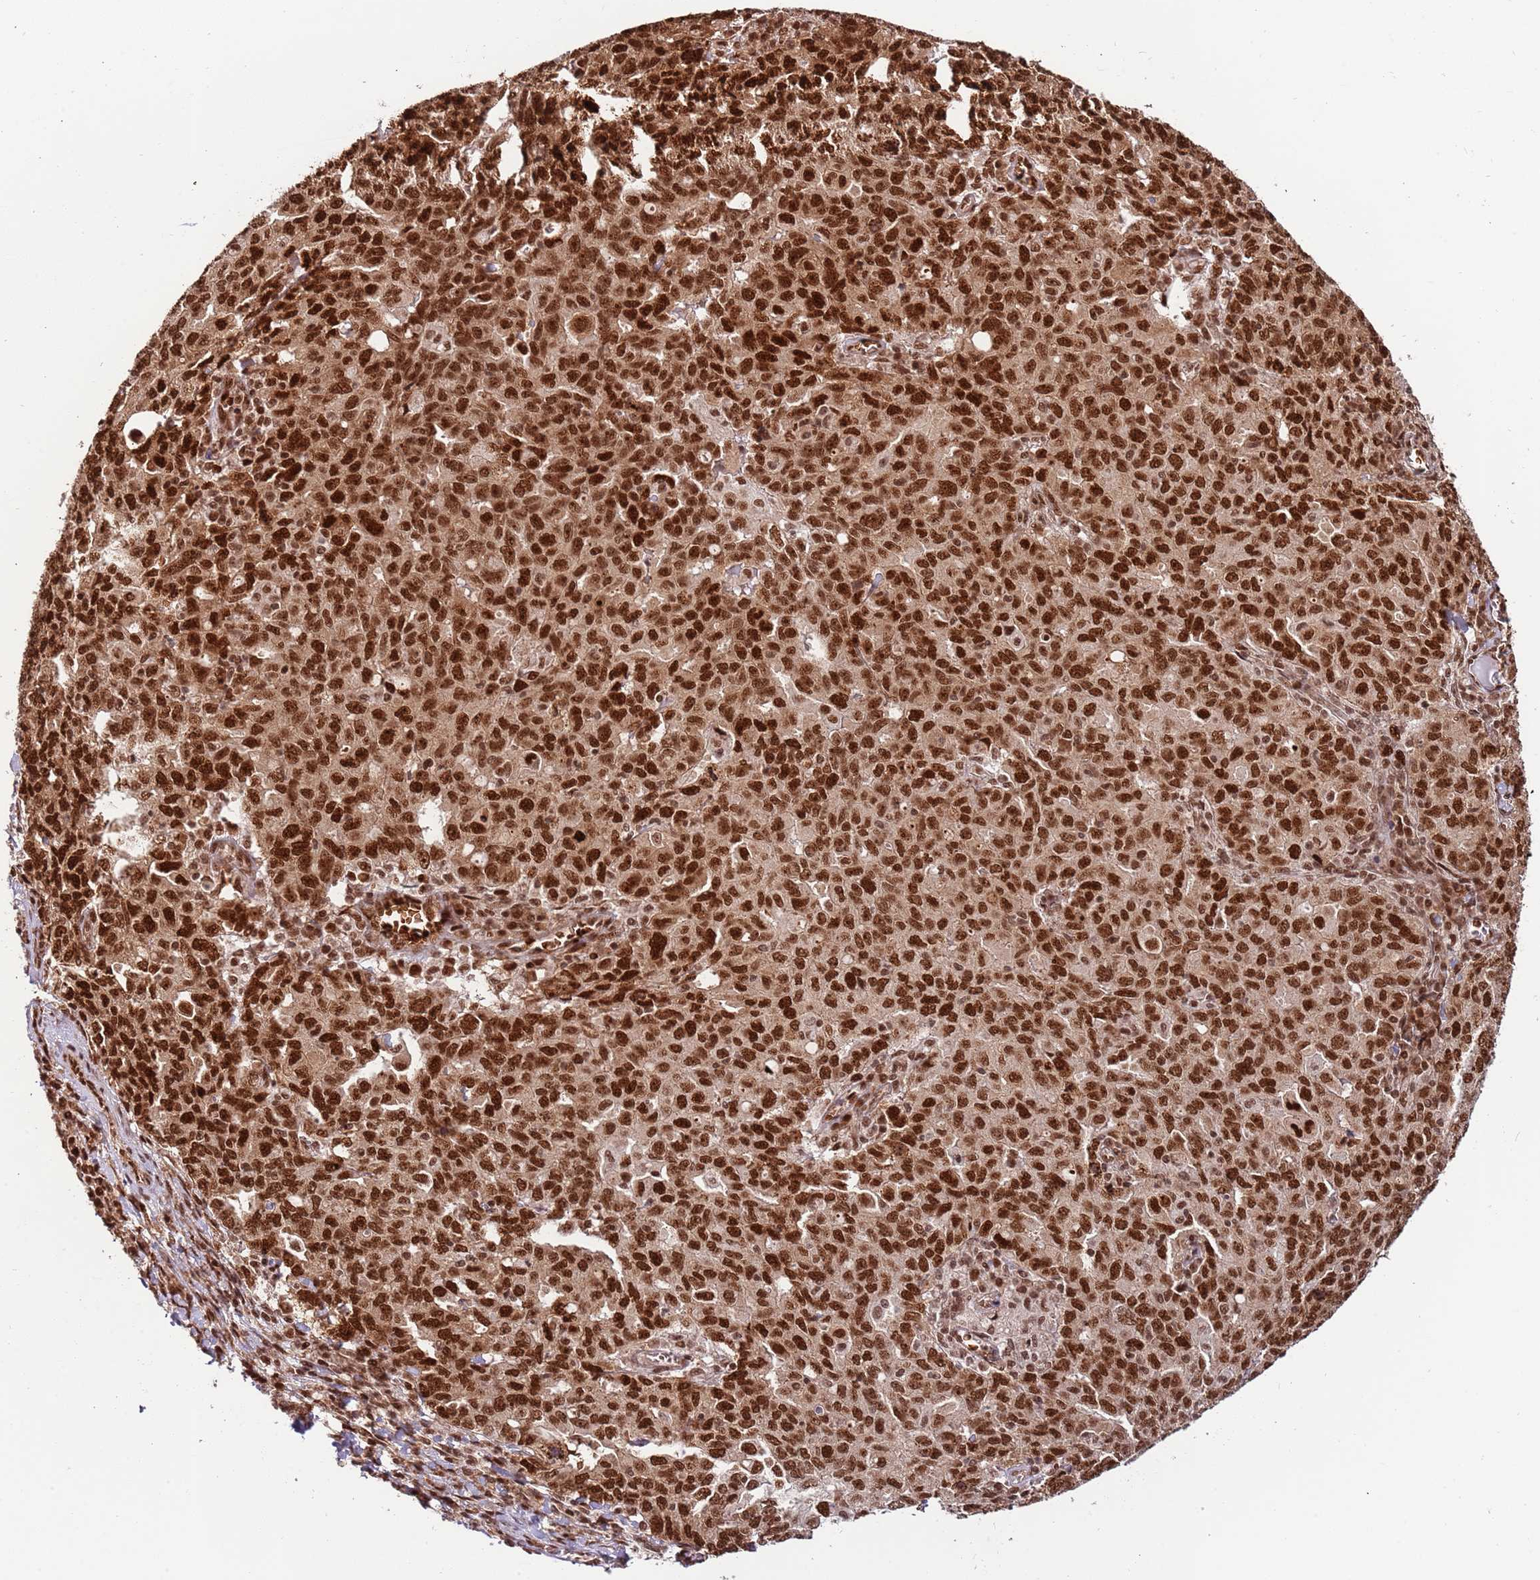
{"staining": {"intensity": "strong", "quantity": ">75%", "location": "nuclear"}, "tissue": "ovarian cancer", "cell_type": "Tumor cells", "image_type": "cancer", "snomed": [{"axis": "morphology", "description": "Carcinoma, endometroid"}, {"axis": "topography", "description": "Ovary"}], "caption": "Ovarian cancer (endometroid carcinoma) was stained to show a protein in brown. There is high levels of strong nuclear staining in approximately >75% of tumor cells.", "gene": "RIF1", "patient": {"sex": "female", "age": 62}}